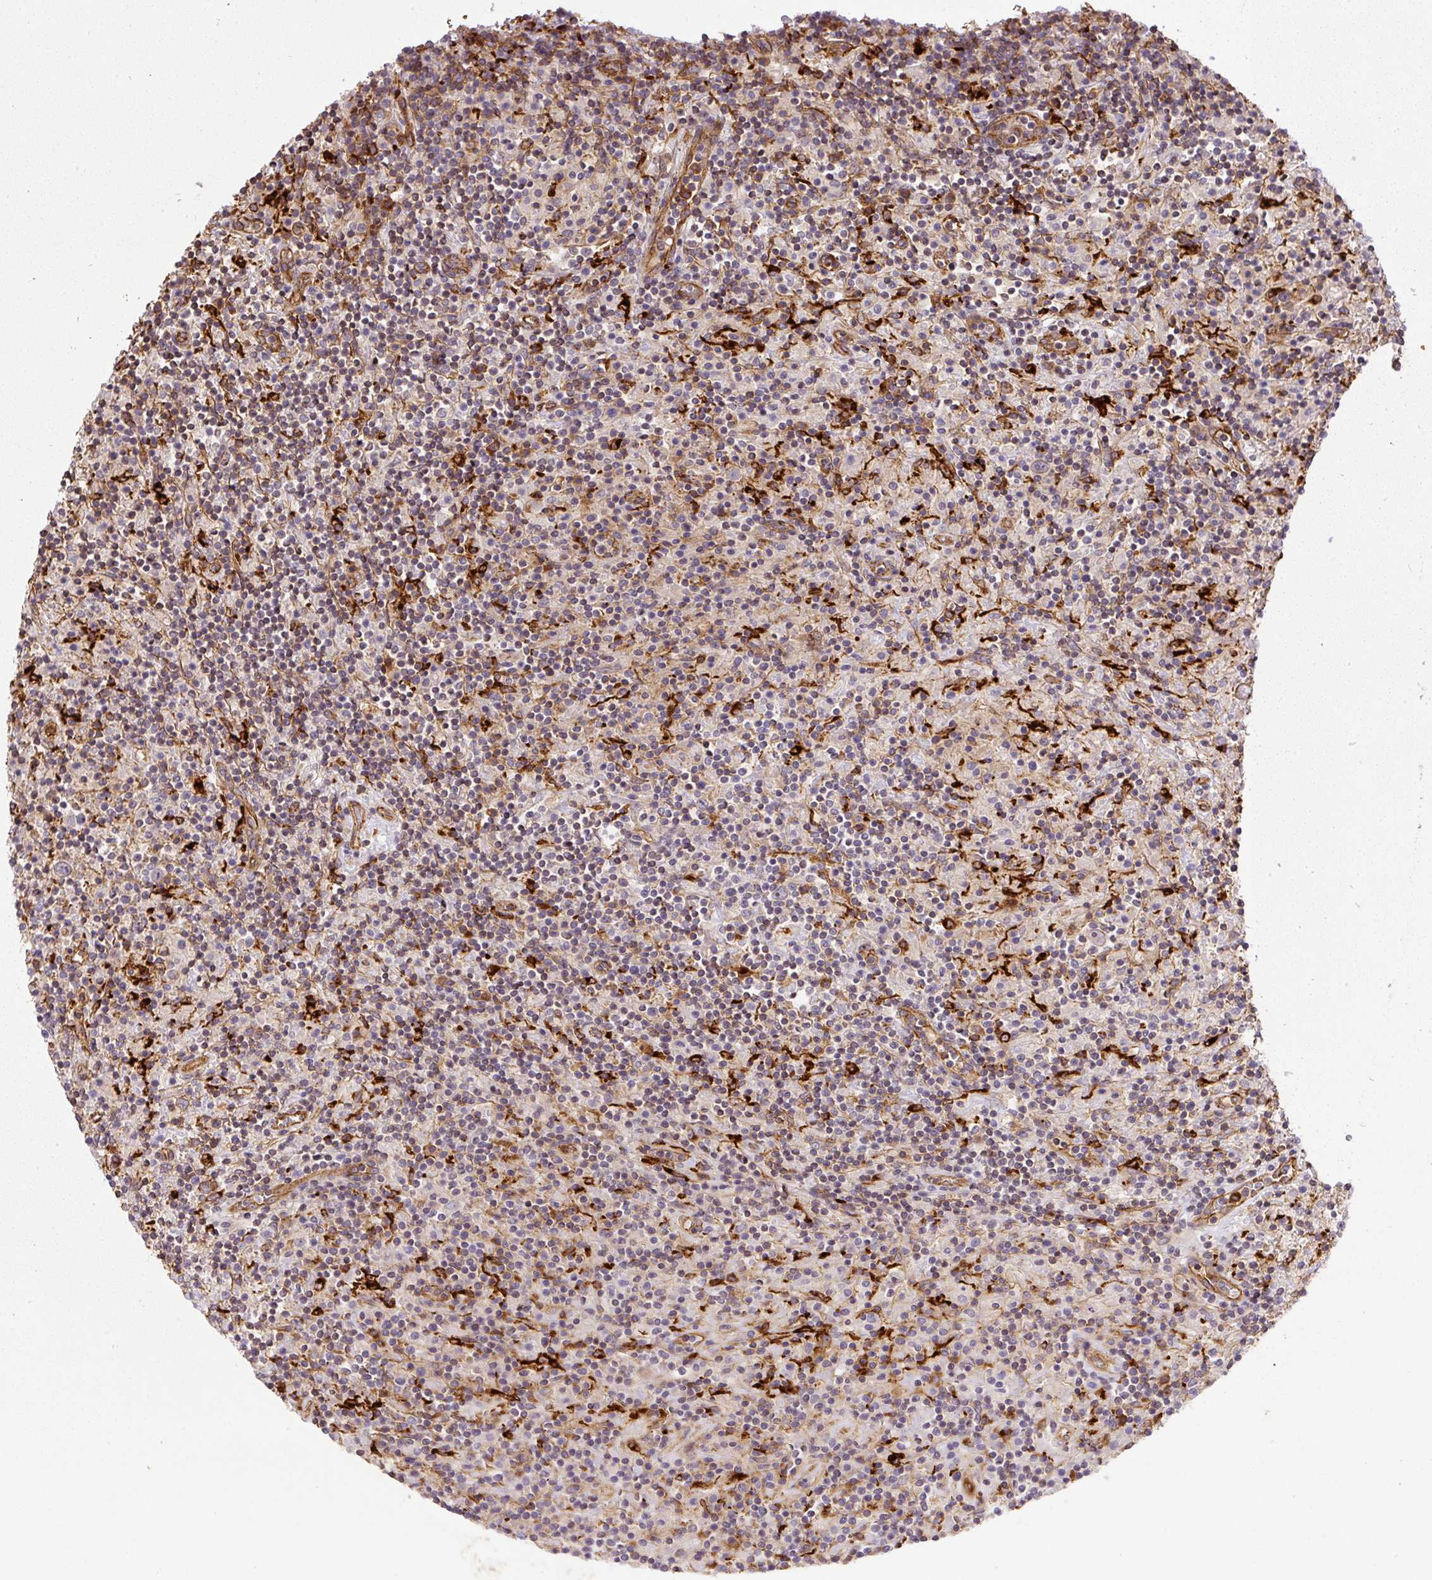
{"staining": {"intensity": "negative", "quantity": "none", "location": "none"}, "tissue": "lymphoma", "cell_type": "Tumor cells", "image_type": "cancer", "snomed": [{"axis": "morphology", "description": "Hodgkin's disease, NOS"}, {"axis": "topography", "description": "Lymph node"}], "caption": "Micrograph shows no protein expression in tumor cells of lymphoma tissue. (Stains: DAB IHC with hematoxylin counter stain, Microscopy: brightfield microscopy at high magnification).", "gene": "B3GALT5", "patient": {"sex": "male", "age": 70}}